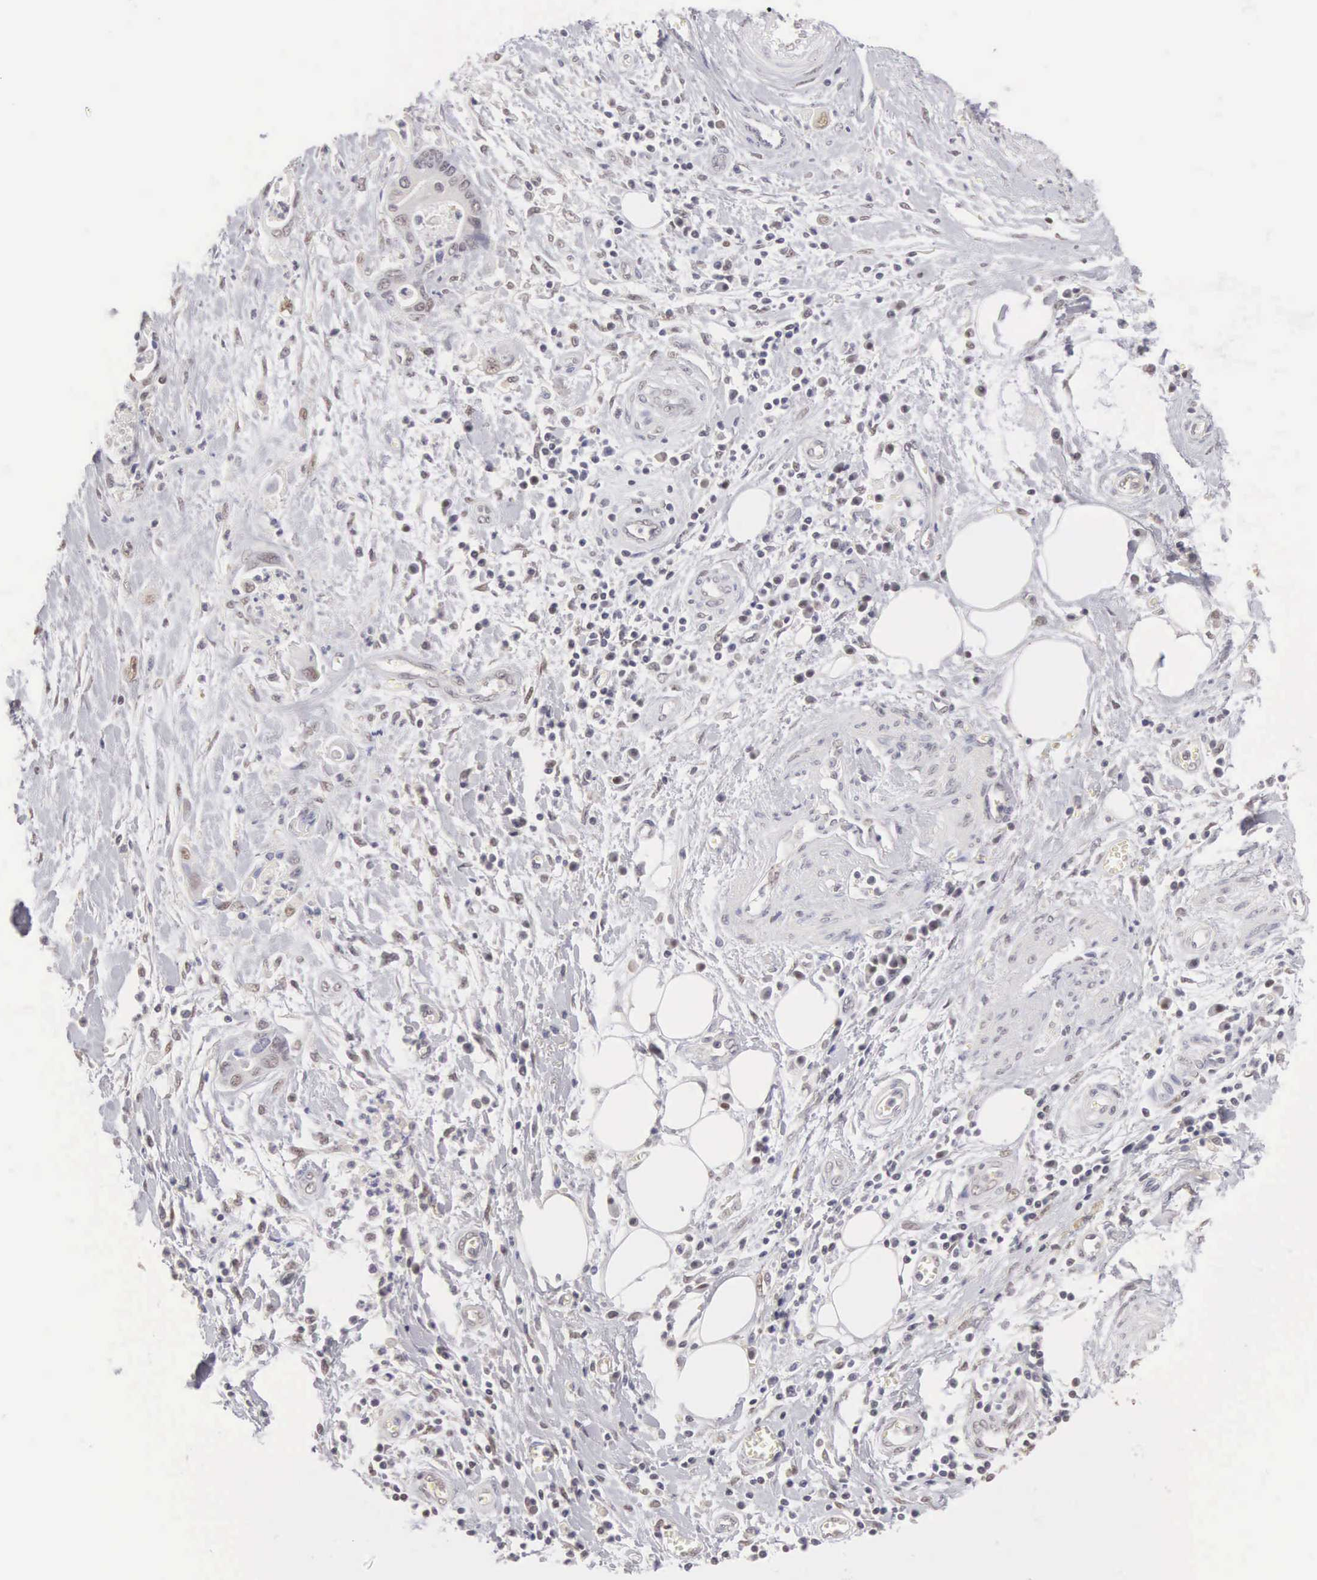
{"staining": {"intensity": "weak", "quantity": "<25%", "location": "nuclear"}, "tissue": "pancreatic cancer", "cell_type": "Tumor cells", "image_type": "cancer", "snomed": [{"axis": "morphology", "description": "Adenocarcinoma, NOS"}, {"axis": "topography", "description": "Pancreas"}], "caption": "Tumor cells show no significant protein staining in pancreatic adenocarcinoma. The staining was performed using DAB (3,3'-diaminobenzidine) to visualize the protein expression in brown, while the nuclei were stained in blue with hematoxylin (Magnification: 20x).", "gene": "UBA1", "patient": {"sex": "female", "age": 70}}